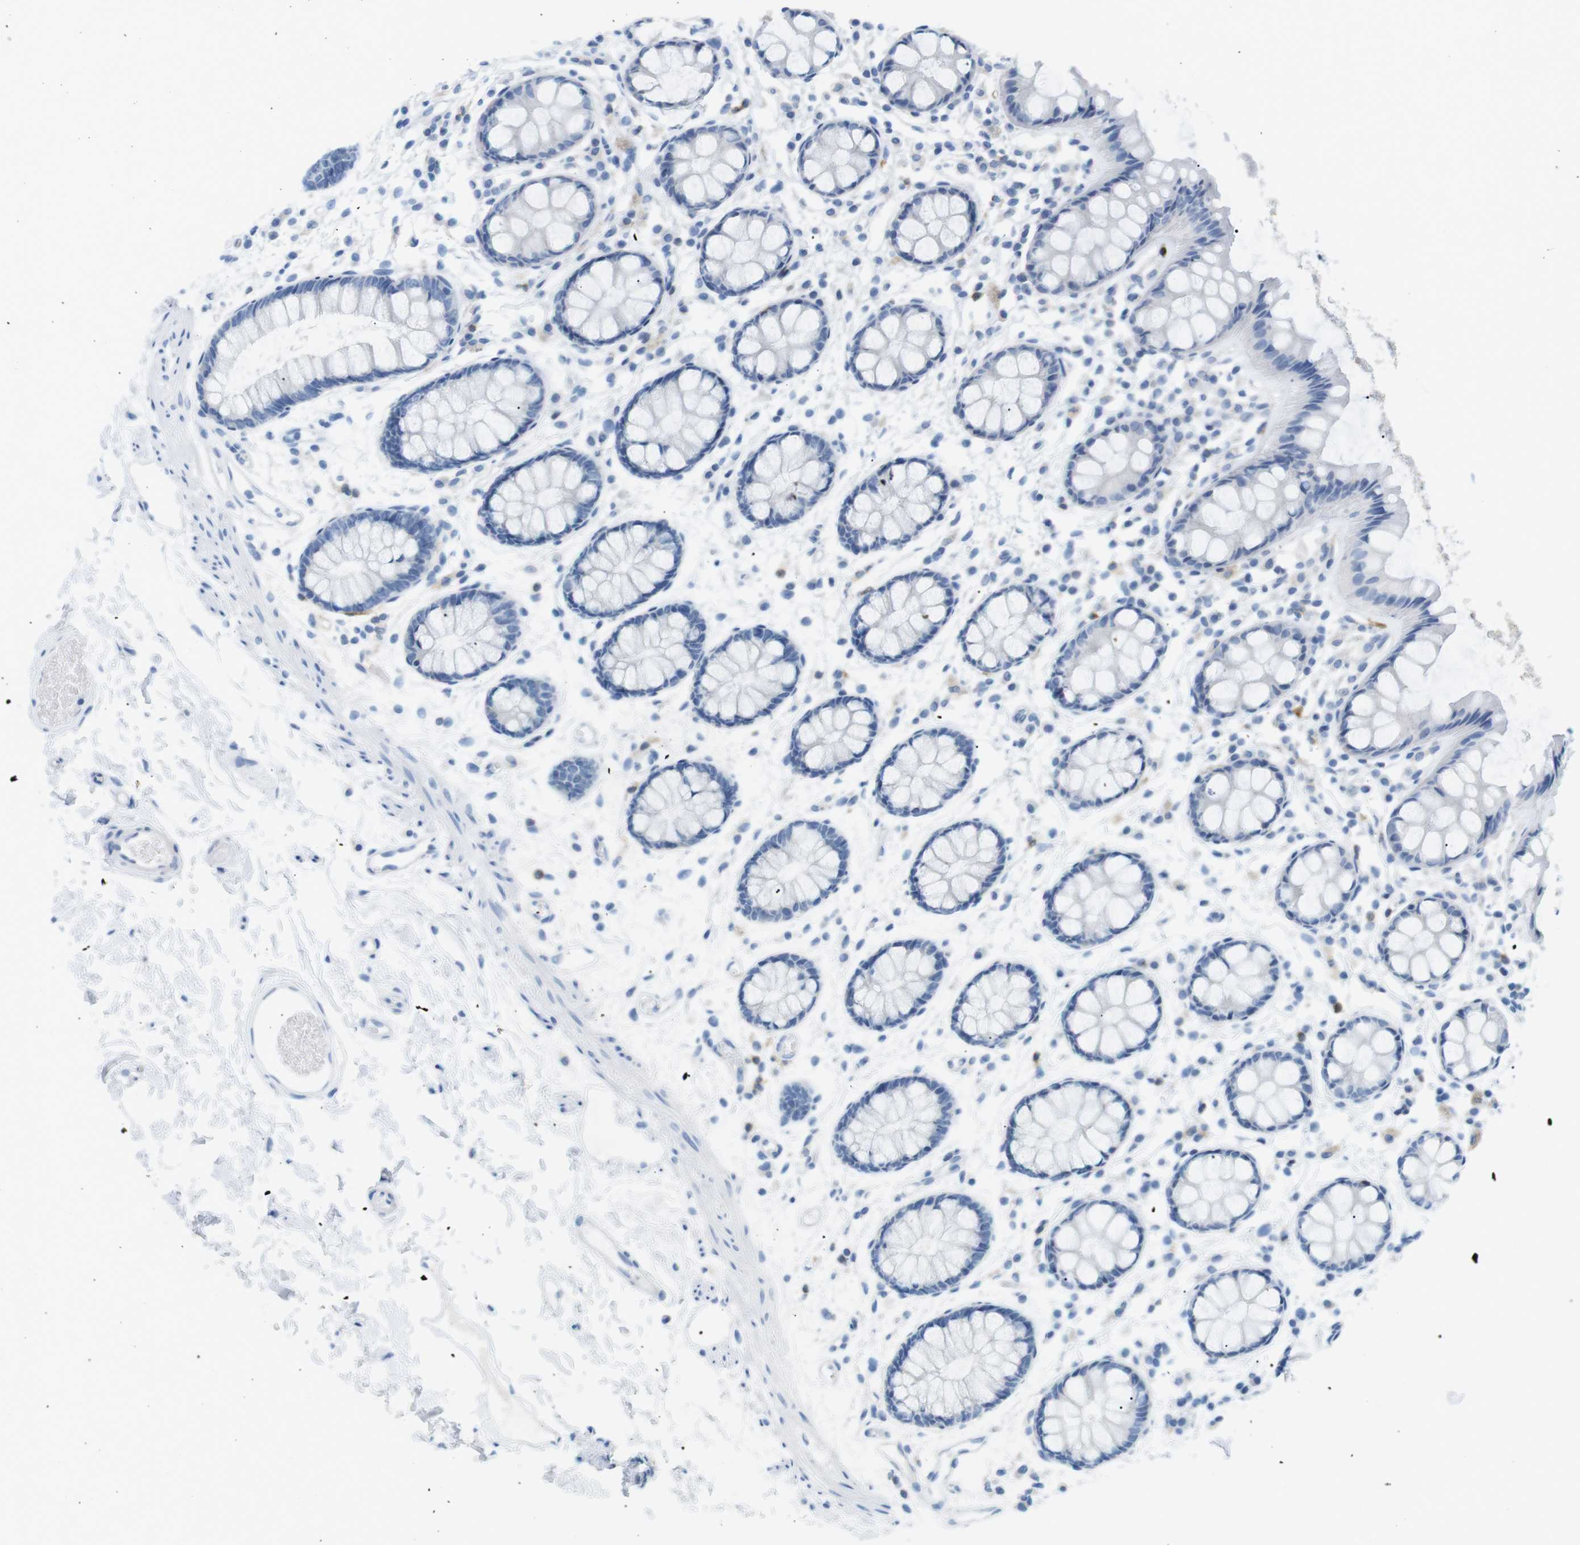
{"staining": {"intensity": "negative", "quantity": "none", "location": "none"}, "tissue": "rectum", "cell_type": "Glandular cells", "image_type": "normal", "snomed": [{"axis": "morphology", "description": "Normal tissue, NOS"}, {"axis": "topography", "description": "Rectum"}], "caption": "High magnification brightfield microscopy of benign rectum stained with DAB (3,3'-diaminobenzidine) (brown) and counterstained with hematoxylin (blue): glandular cells show no significant positivity. (DAB immunohistochemistry (IHC) visualized using brightfield microscopy, high magnification).", "gene": "TNFRSF4", "patient": {"sex": "female", "age": 66}}